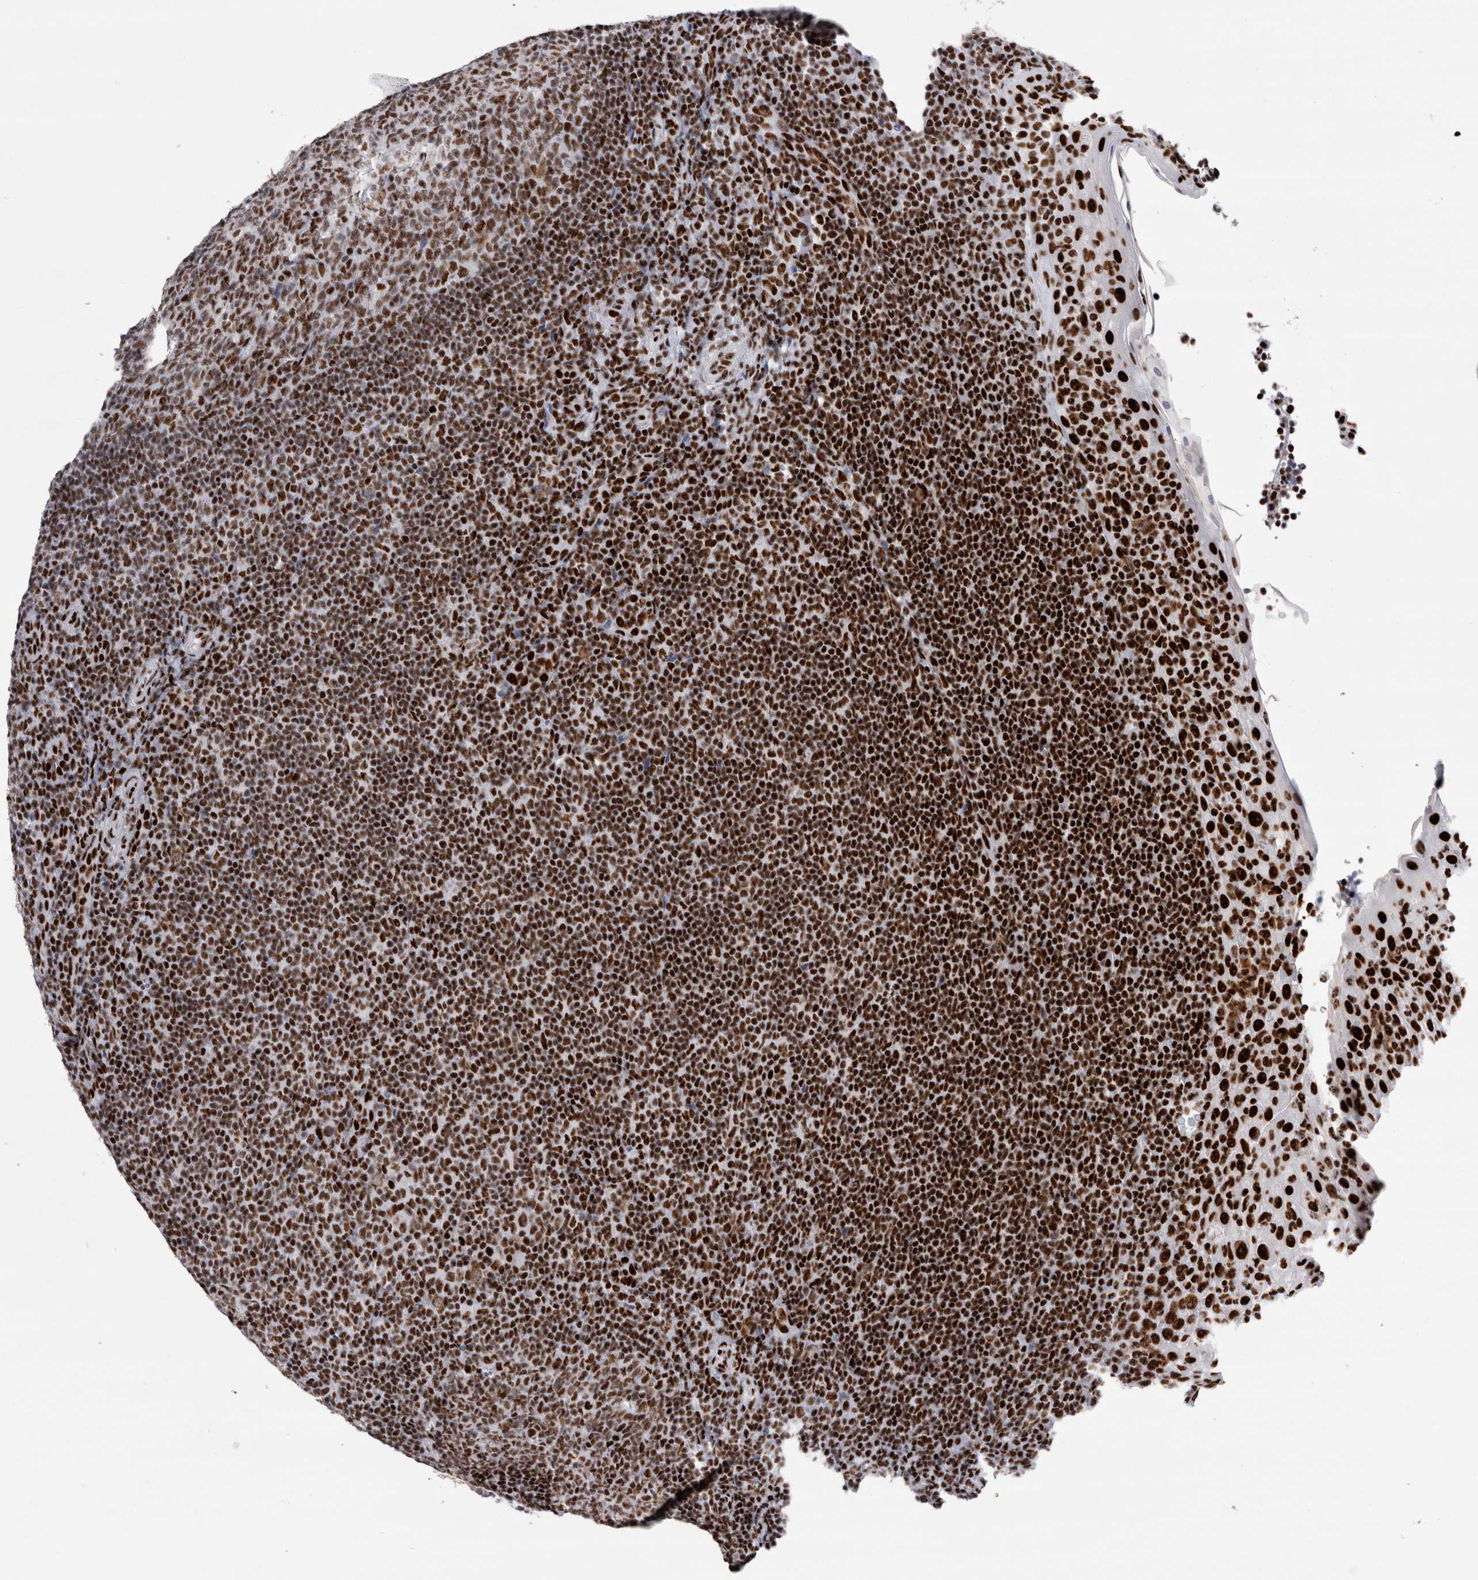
{"staining": {"intensity": "moderate", "quantity": ">75%", "location": "nuclear"}, "tissue": "tonsil", "cell_type": "Germinal center cells", "image_type": "normal", "snomed": [{"axis": "morphology", "description": "Normal tissue, NOS"}, {"axis": "topography", "description": "Tonsil"}], "caption": "IHC (DAB) staining of unremarkable human tonsil exhibits moderate nuclear protein positivity in approximately >75% of germinal center cells. (IHC, brightfield microscopy, high magnification).", "gene": "RBM6", "patient": {"sex": "male", "age": 37}}